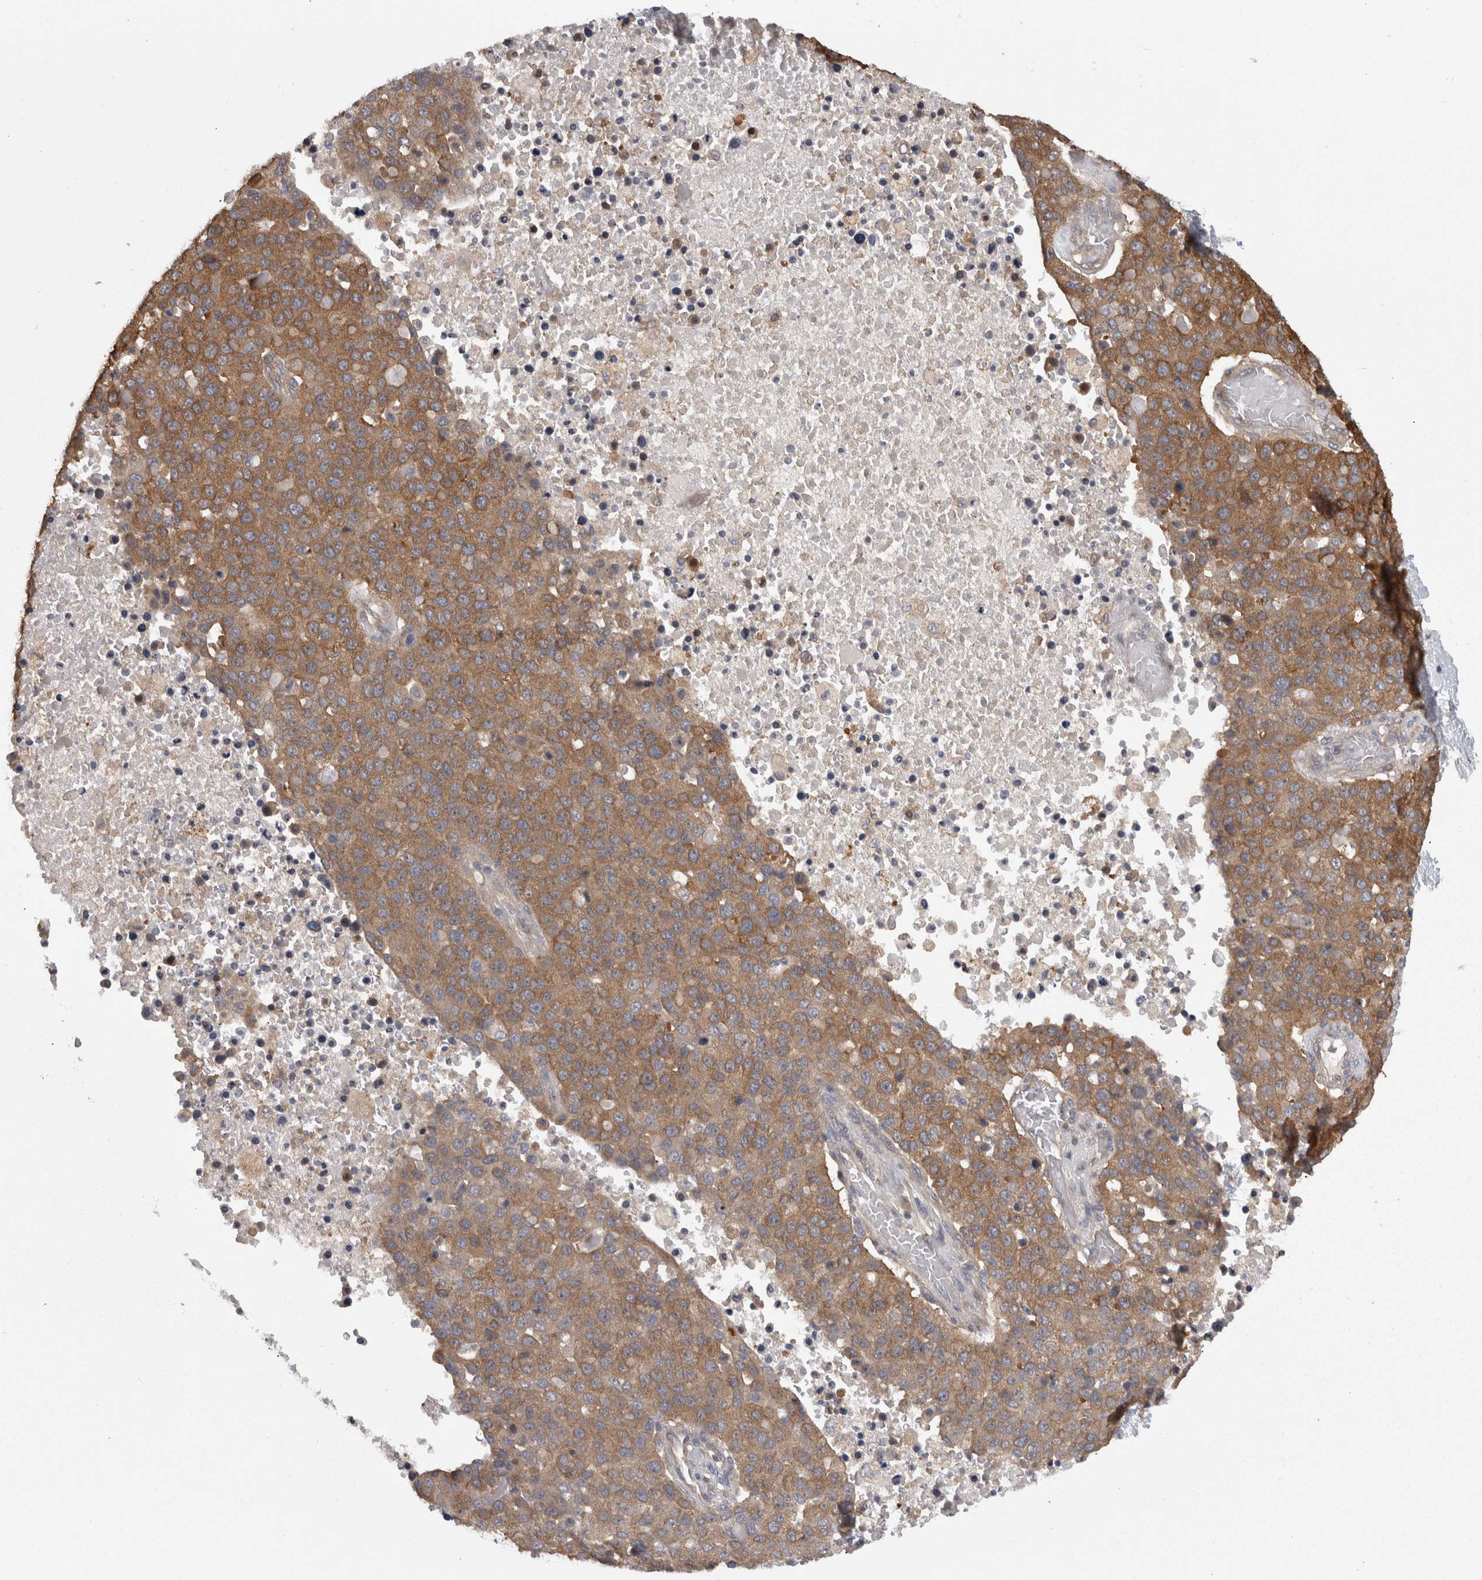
{"staining": {"intensity": "moderate", "quantity": ">75%", "location": "cytoplasmic/membranous"}, "tissue": "pancreatic cancer", "cell_type": "Tumor cells", "image_type": "cancer", "snomed": [{"axis": "morphology", "description": "Adenocarcinoma, NOS"}, {"axis": "topography", "description": "Pancreas"}], "caption": "A medium amount of moderate cytoplasmic/membranous expression is identified in approximately >75% of tumor cells in adenocarcinoma (pancreatic) tissue.", "gene": "SMCR8", "patient": {"sex": "female", "age": 61}}